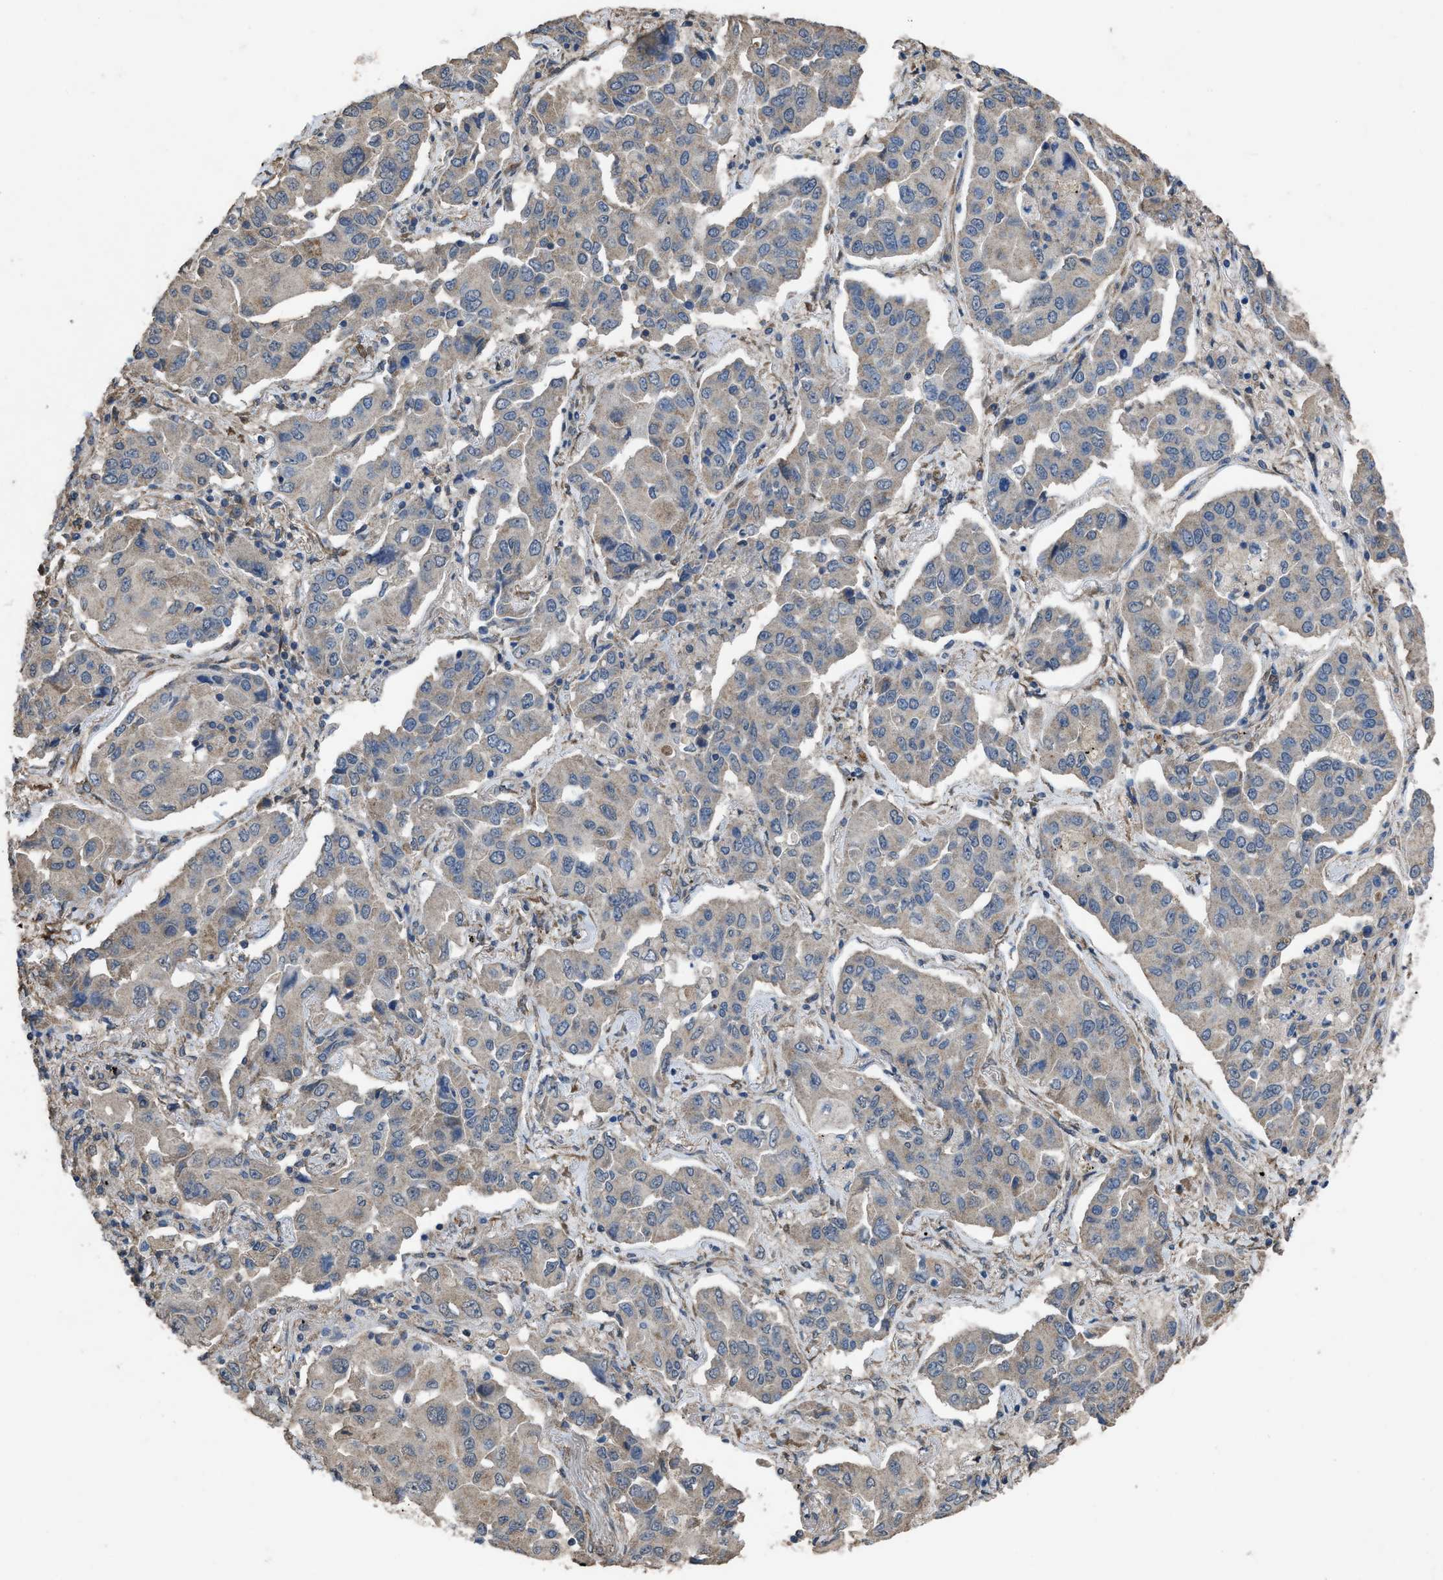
{"staining": {"intensity": "weak", "quantity": "<25%", "location": "cytoplasmic/membranous"}, "tissue": "lung cancer", "cell_type": "Tumor cells", "image_type": "cancer", "snomed": [{"axis": "morphology", "description": "Adenocarcinoma, NOS"}, {"axis": "topography", "description": "Lung"}], "caption": "This is a histopathology image of immunohistochemistry staining of lung cancer, which shows no staining in tumor cells.", "gene": "ARL6", "patient": {"sex": "female", "age": 65}}